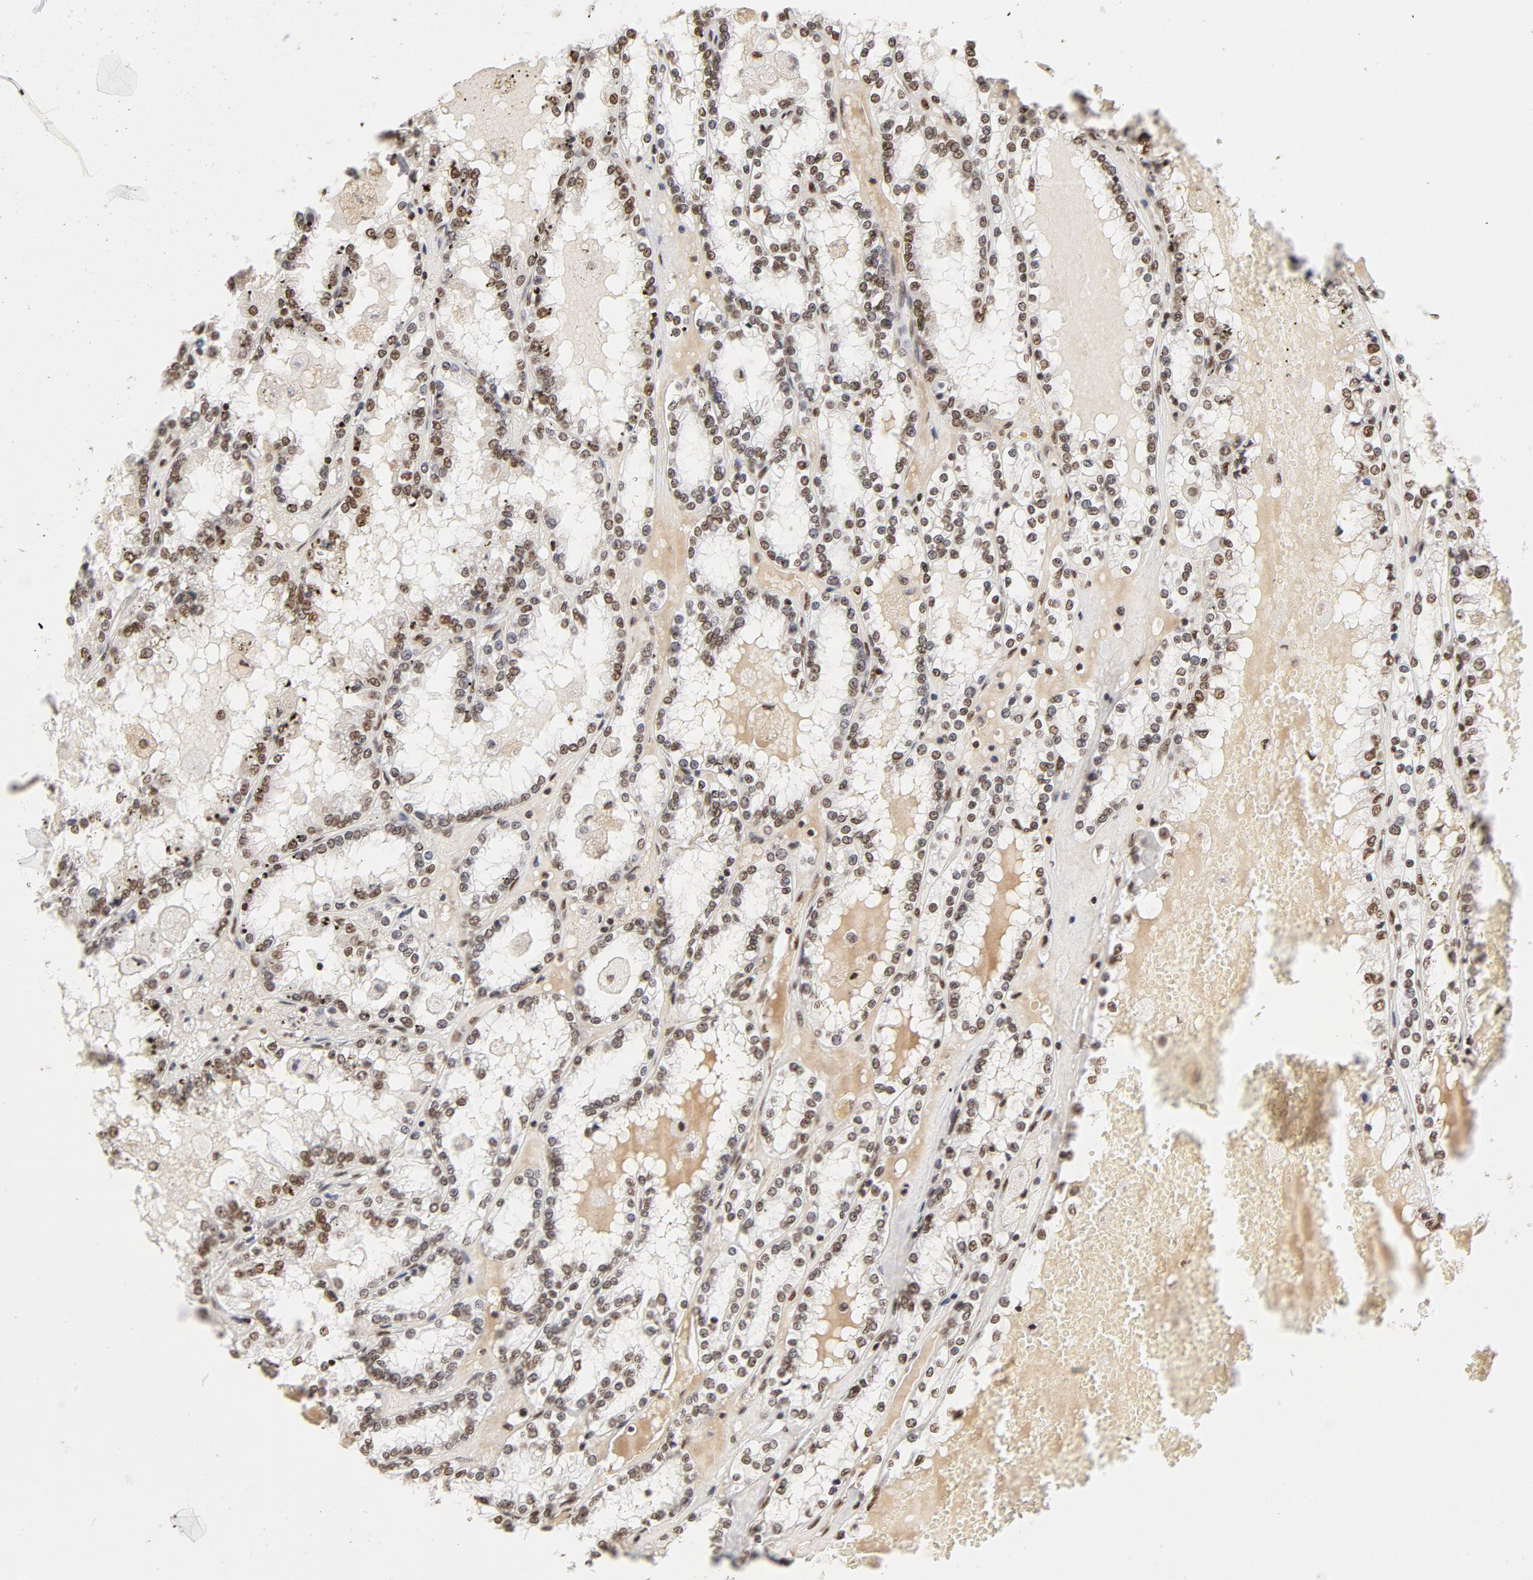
{"staining": {"intensity": "moderate", "quantity": "25%-75%", "location": "nuclear"}, "tissue": "renal cancer", "cell_type": "Tumor cells", "image_type": "cancer", "snomed": [{"axis": "morphology", "description": "Adenocarcinoma, NOS"}, {"axis": "topography", "description": "Kidney"}], "caption": "Approximately 25%-75% of tumor cells in human renal cancer display moderate nuclear protein staining as visualized by brown immunohistochemical staining.", "gene": "TP53BP1", "patient": {"sex": "female", "age": 56}}